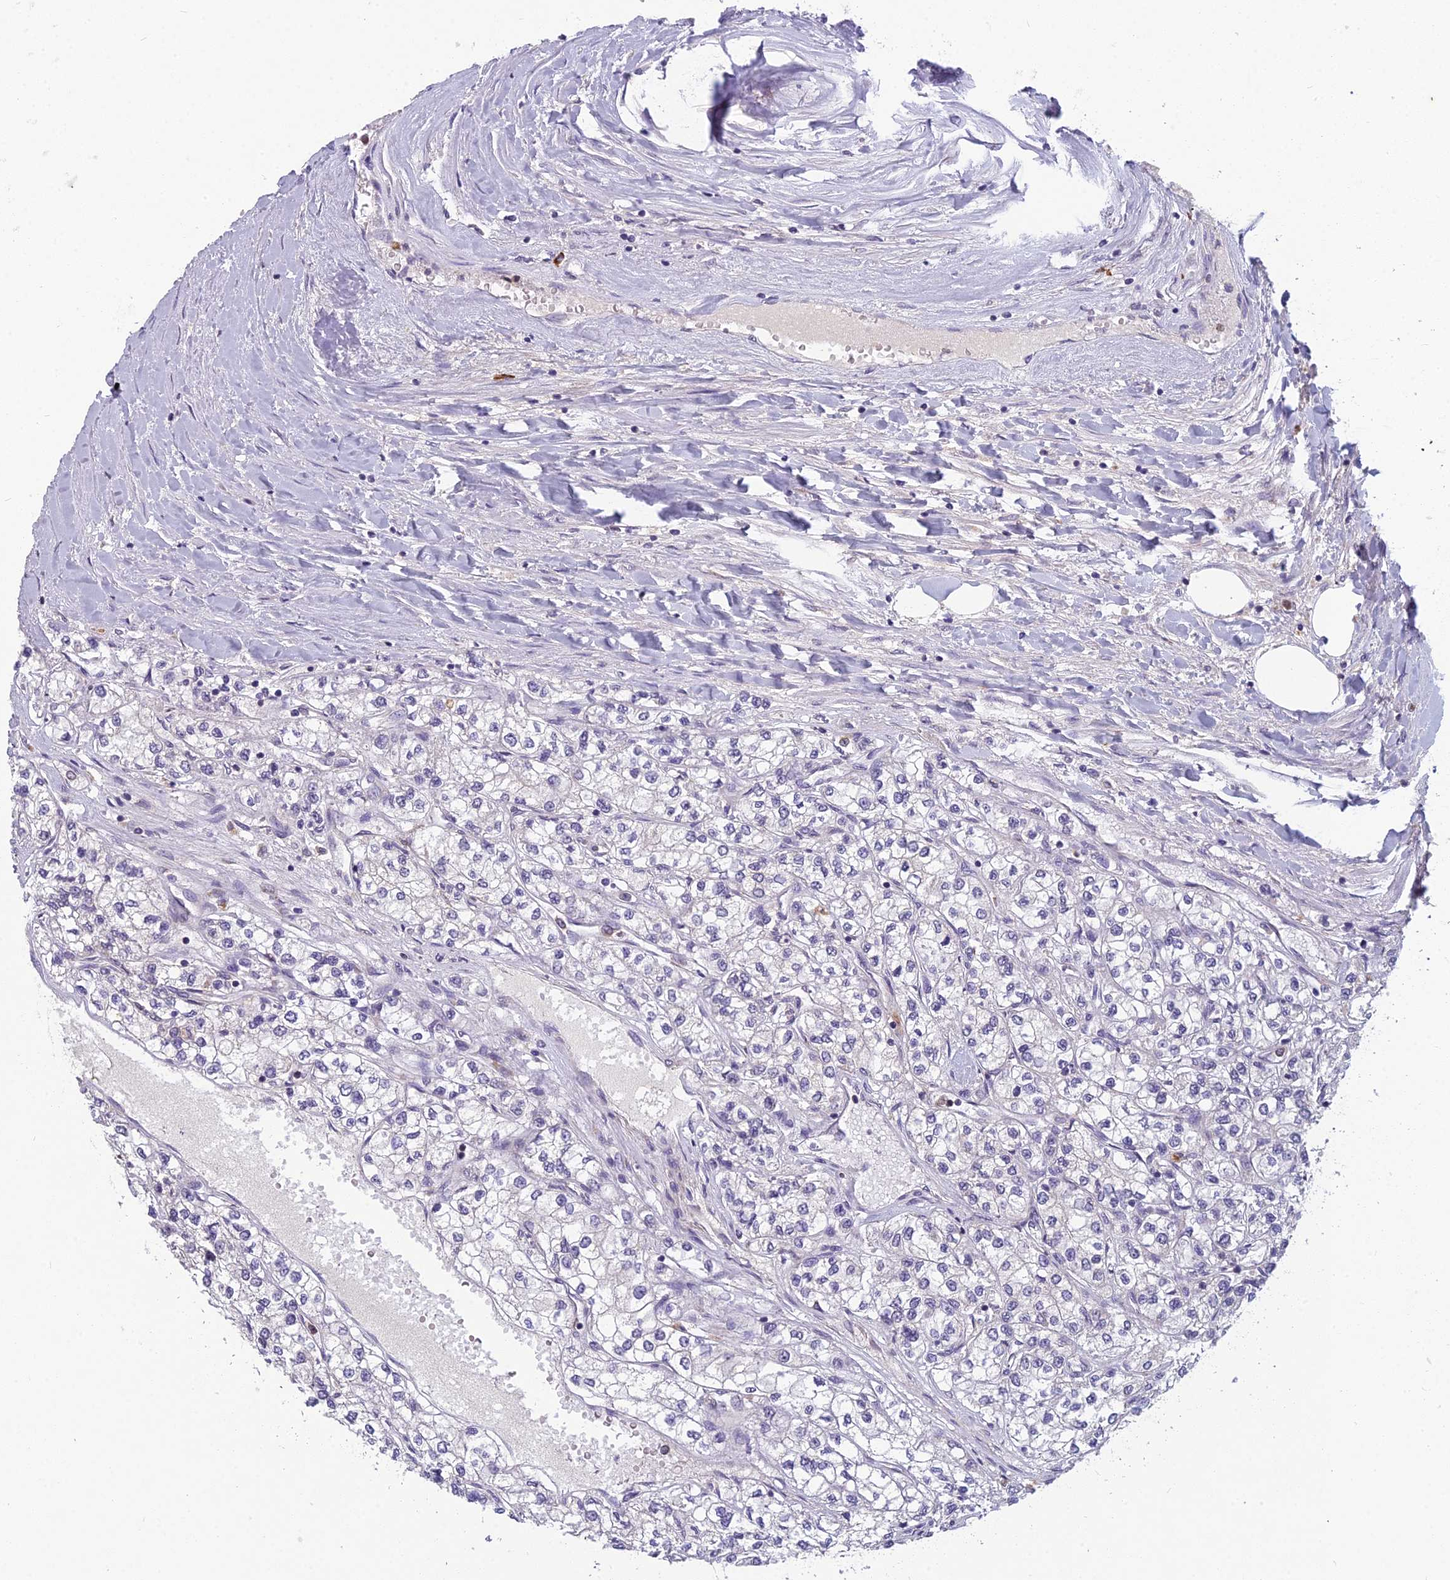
{"staining": {"intensity": "negative", "quantity": "none", "location": "none"}, "tissue": "renal cancer", "cell_type": "Tumor cells", "image_type": "cancer", "snomed": [{"axis": "morphology", "description": "Adenocarcinoma, NOS"}, {"axis": "topography", "description": "Kidney"}], "caption": "Immunohistochemistry (IHC) of human adenocarcinoma (renal) demonstrates no expression in tumor cells.", "gene": "ENSG00000188897", "patient": {"sex": "male", "age": 80}}